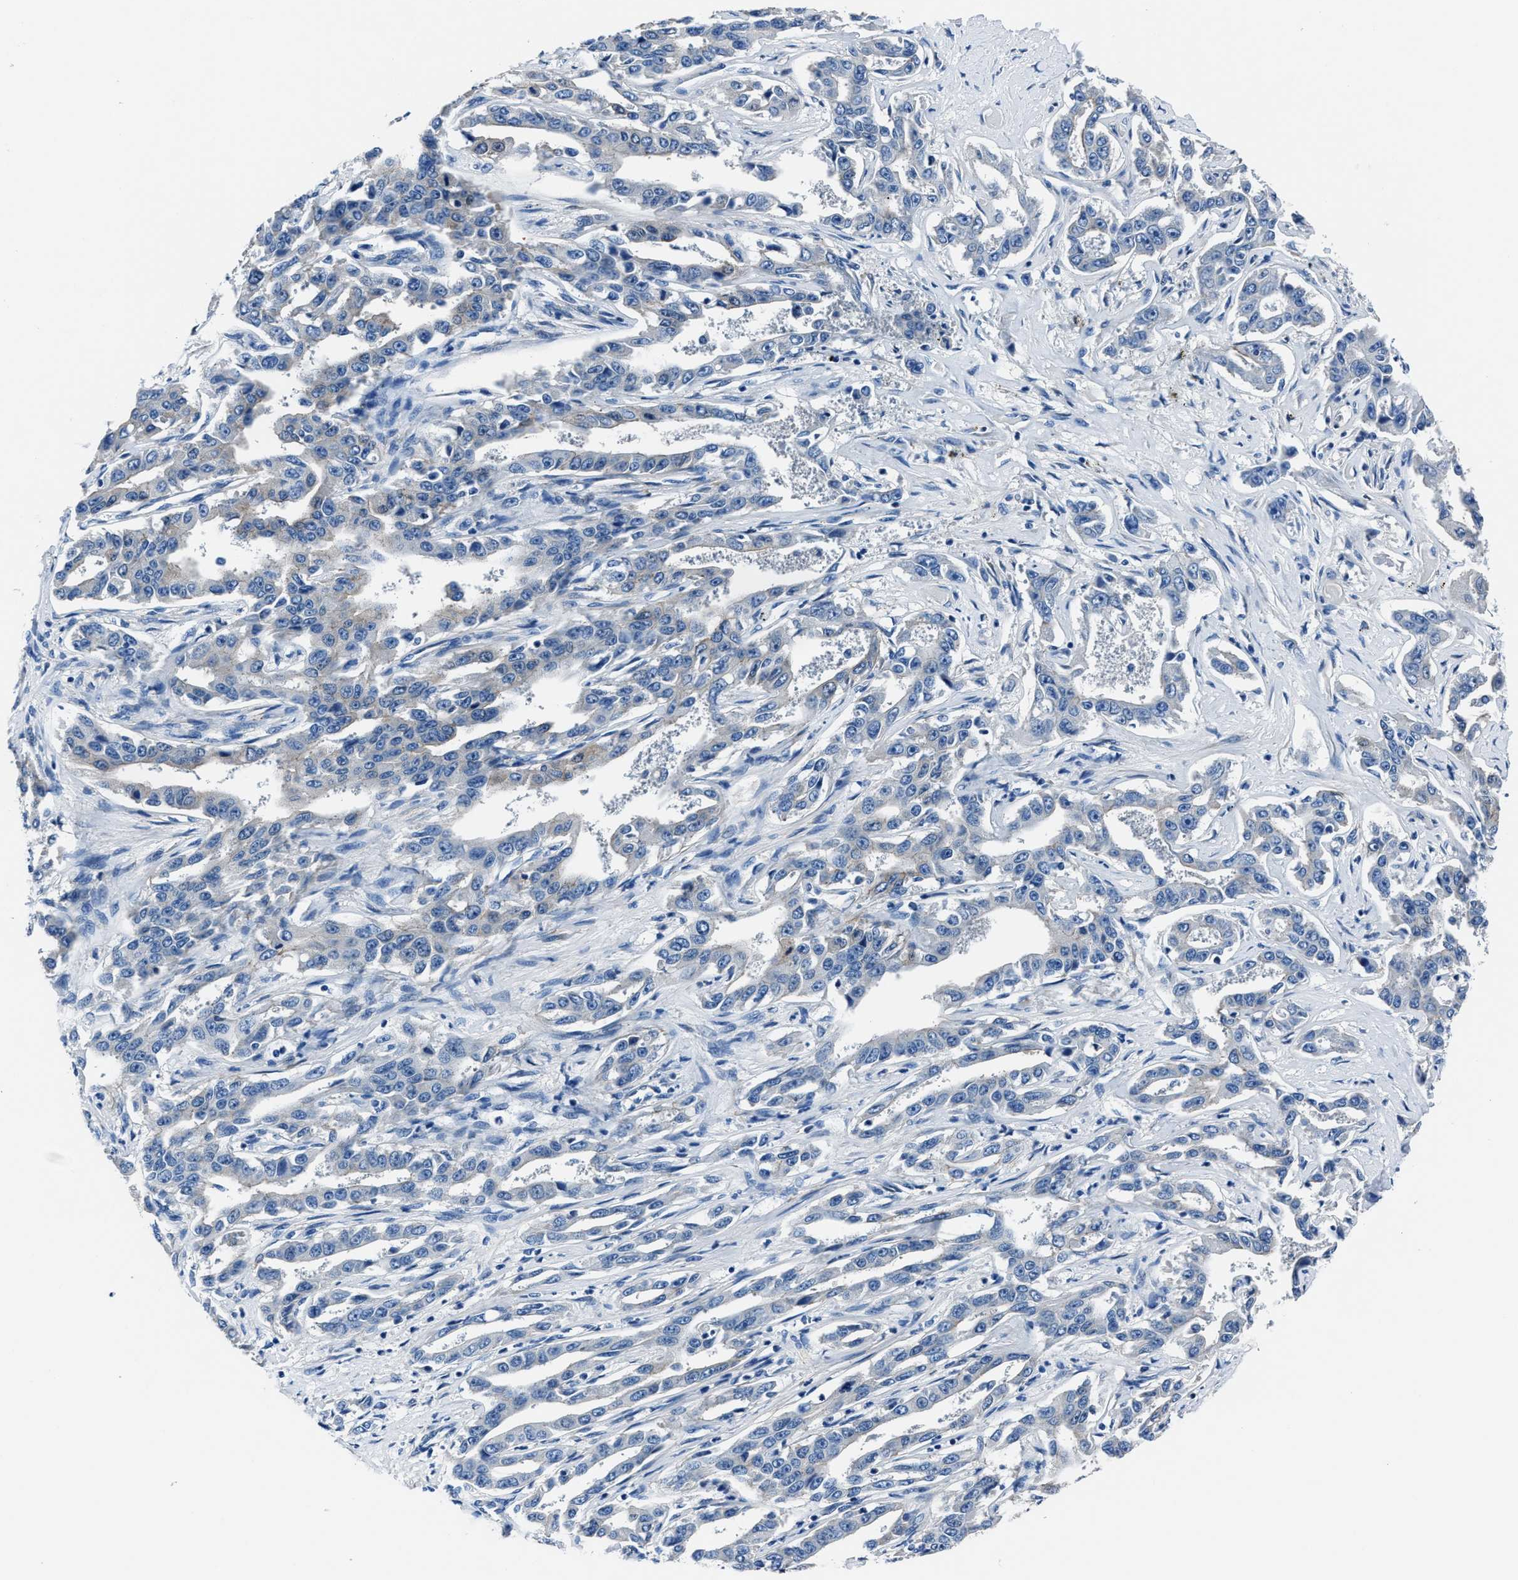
{"staining": {"intensity": "negative", "quantity": "none", "location": "none"}, "tissue": "liver cancer", "cell_type": "Tumor cells", "image_type": "cancer", "snomed": [{"axis": "morphology", "description": "Cholangiocarcinoma"}, {"axis": "topography", "description": "Liver"}], "caption": "This is a image of immunohistochemistry (IHC) staining of liver cholangiocarcinoma, which shows no staining in tumor cells.", "gene": "LMO7", "patient": {"sex": "male", "age": 59}}